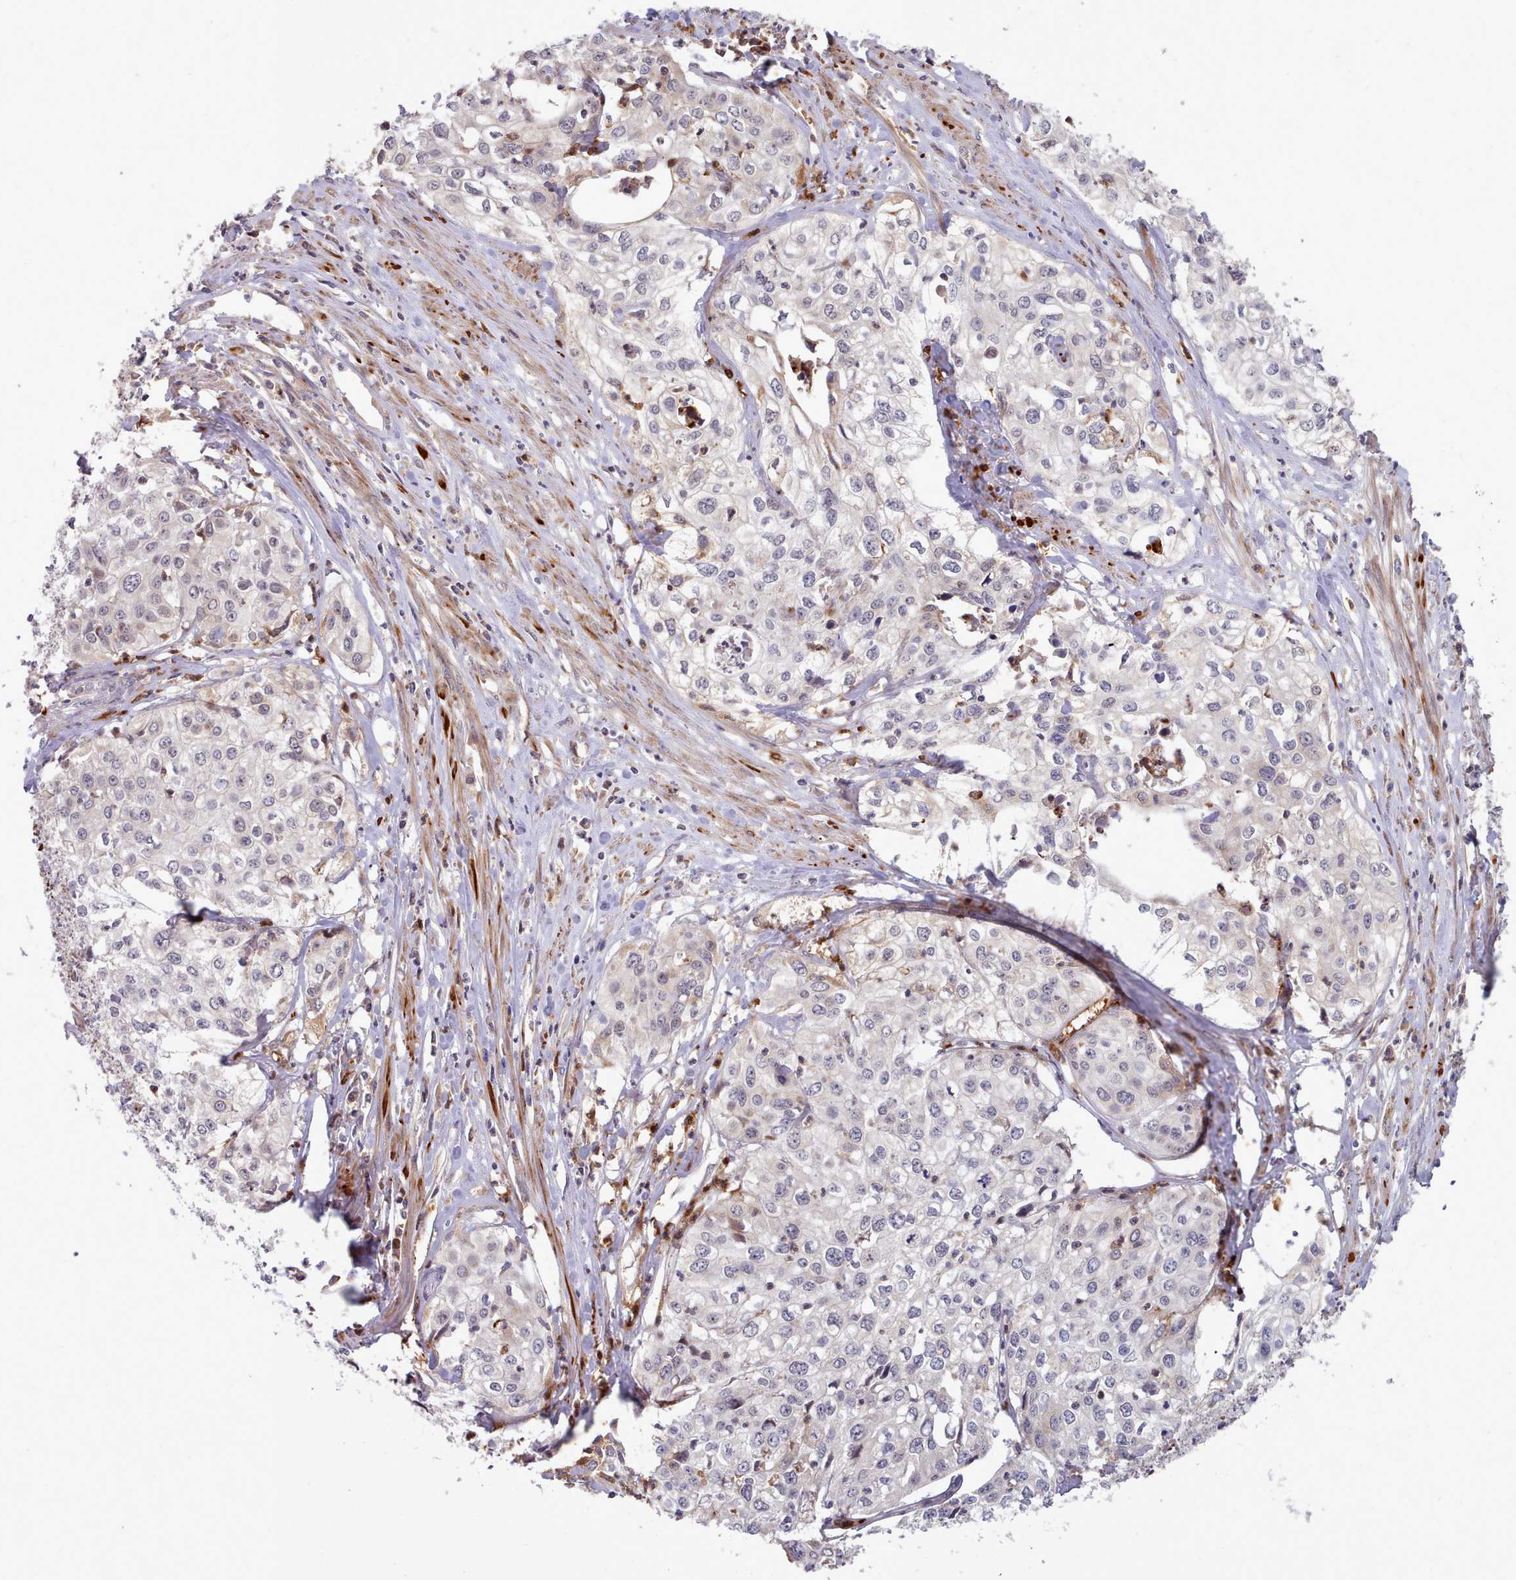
{"staining": {"intensity": "negative", "quantity": "none", "location": "none"}, "tissue": "cervical cancer", "cell_type": "Tumor cells", "image_type": "cancer", "snomed": [{"axis": "morphology", "description": "Squamous cell carcinoma, NOS"}, {"axis": "topography", "description": "Cervix"}], "caption": "Cervical cancer was stained to show a protein in brown. There is no significant expression in tumor cells.", "gene": "TRIM26", "patient": {"sex": "female", "age": 31}}